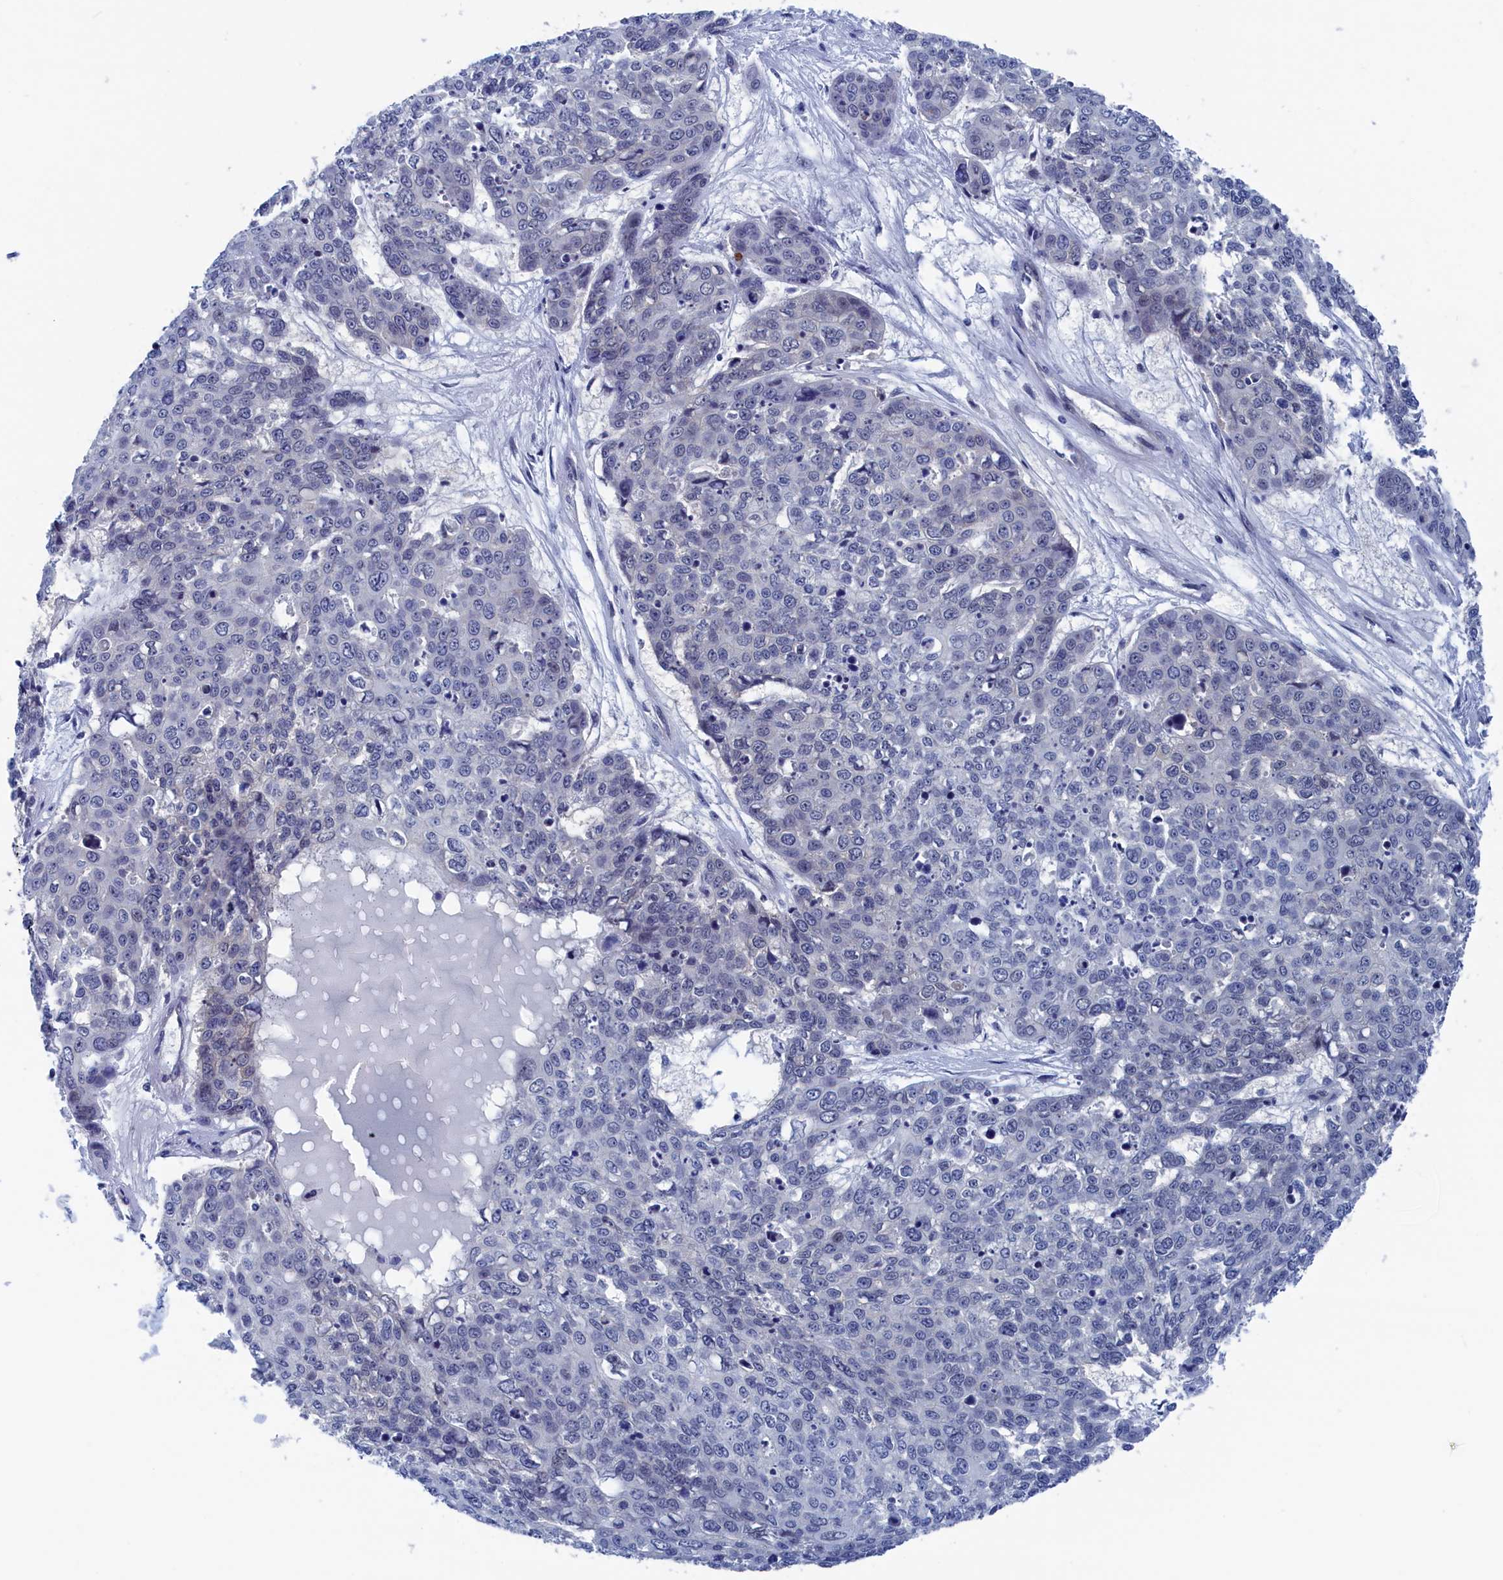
{"staining": {"intensity": "negative", "quantity": "none", "location": "none"}, "tissue": "skin cancer", "cell_type": "Tumor cells", "image_type": "cancer", "snomed": [{"axis": "morphology", "description": "Squamous cell carcinoma, NOS"}, {"axis": "topography", "description": "Skin"}], "caption": "Skin cancer (squamous cell carcinoma) stained for a protein using IHC demonstrates no staining tumor cells.", "gene": "MARCHF3", "patient": {"sex": "male", "age": 71}}